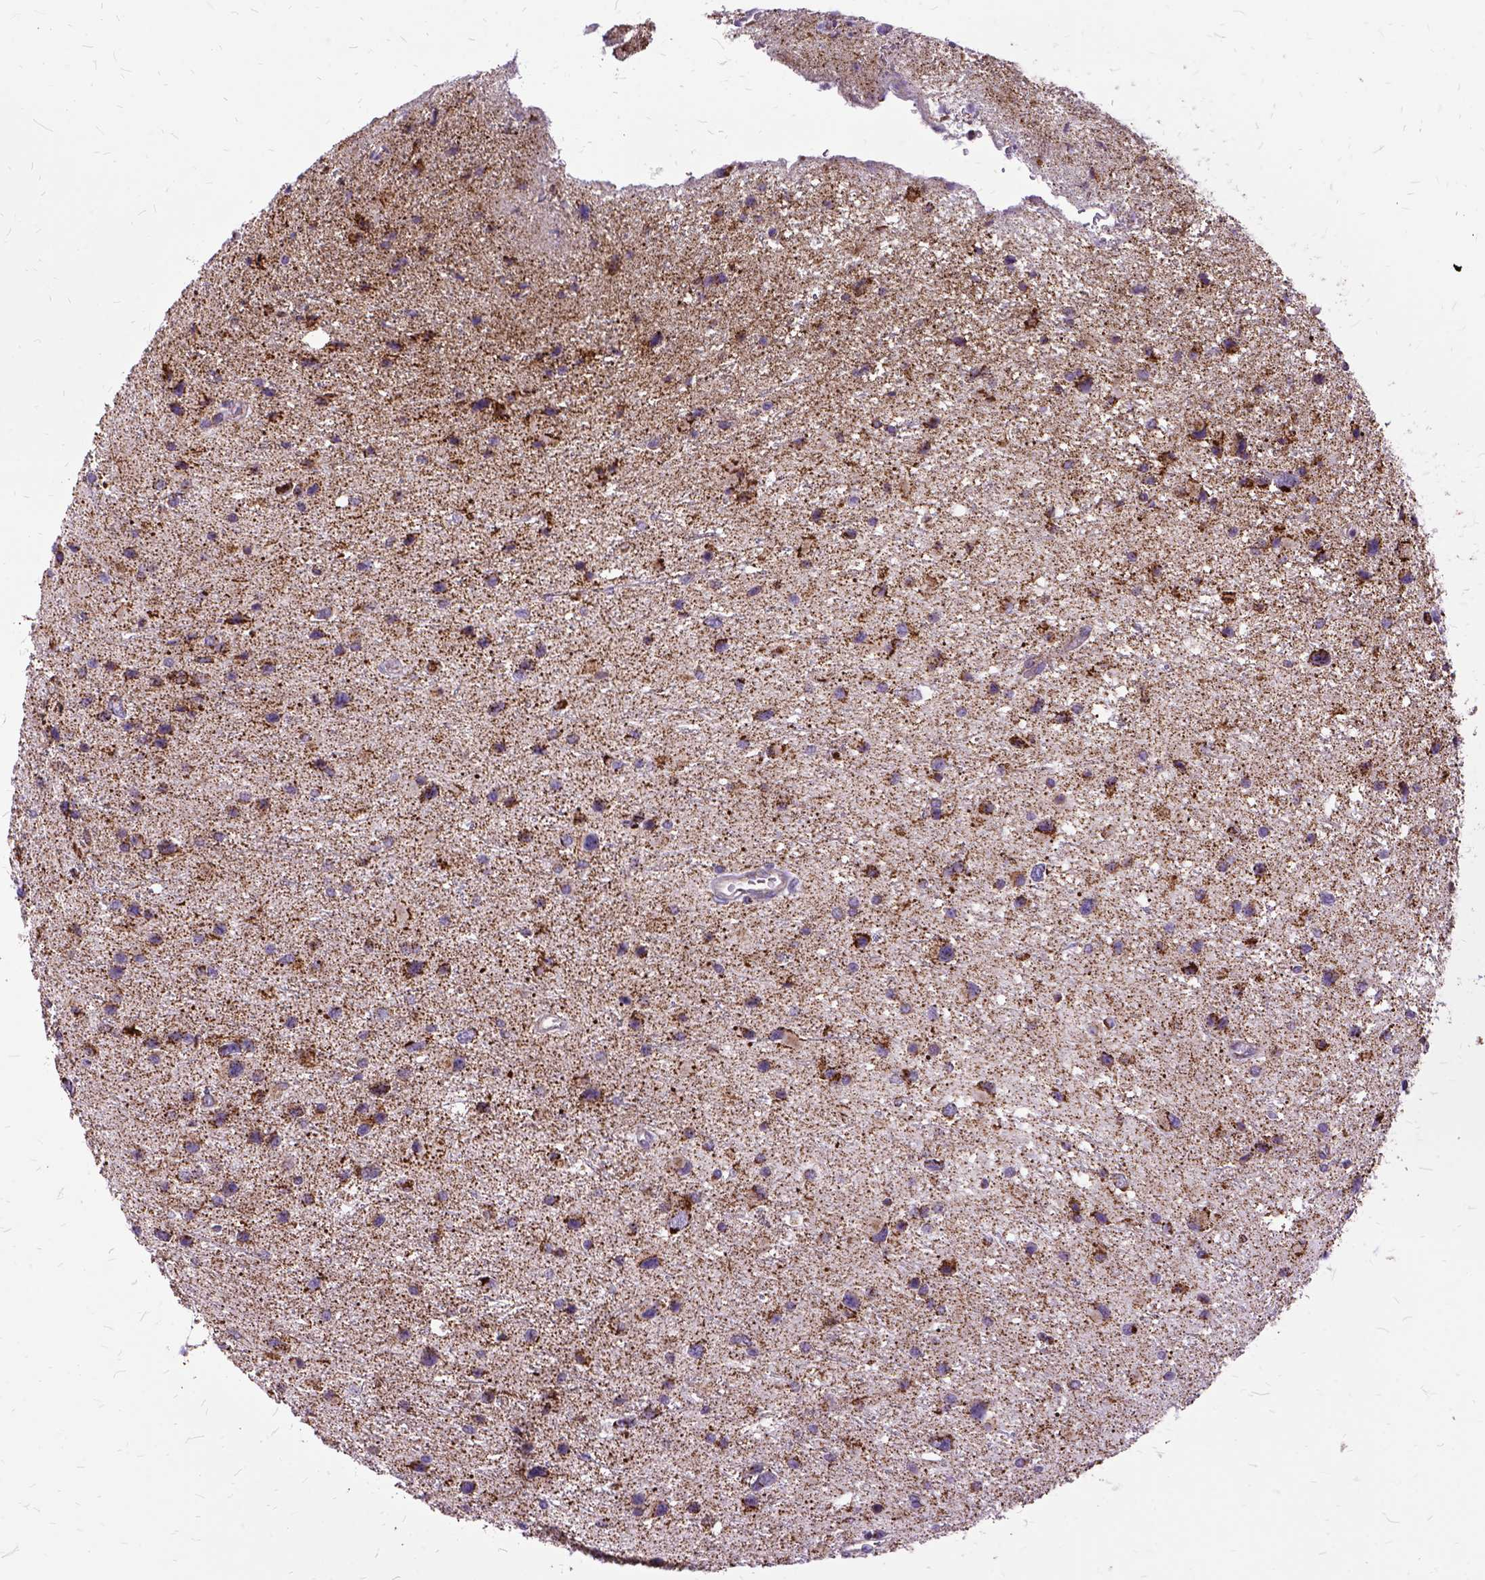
{"staining": {"intensity": "strong", "quantity": ">75%", "location": "cytoplasmic/membranous"}, "tissue": "glioma", "cell_type": "Tumor cells", "image_type": "cancer", "snomed": [{"axis": "morphology", "description": "Glioma, malignant, Low grade"}, {"axis": "topography", "description": "Brain"}], "caption": "Malignant low-grade glioma stained with a protein marker exhibits strong staining in tumor cells.", "gene": "OXCT1", "patient": {"sex": "female", "age": 32}}